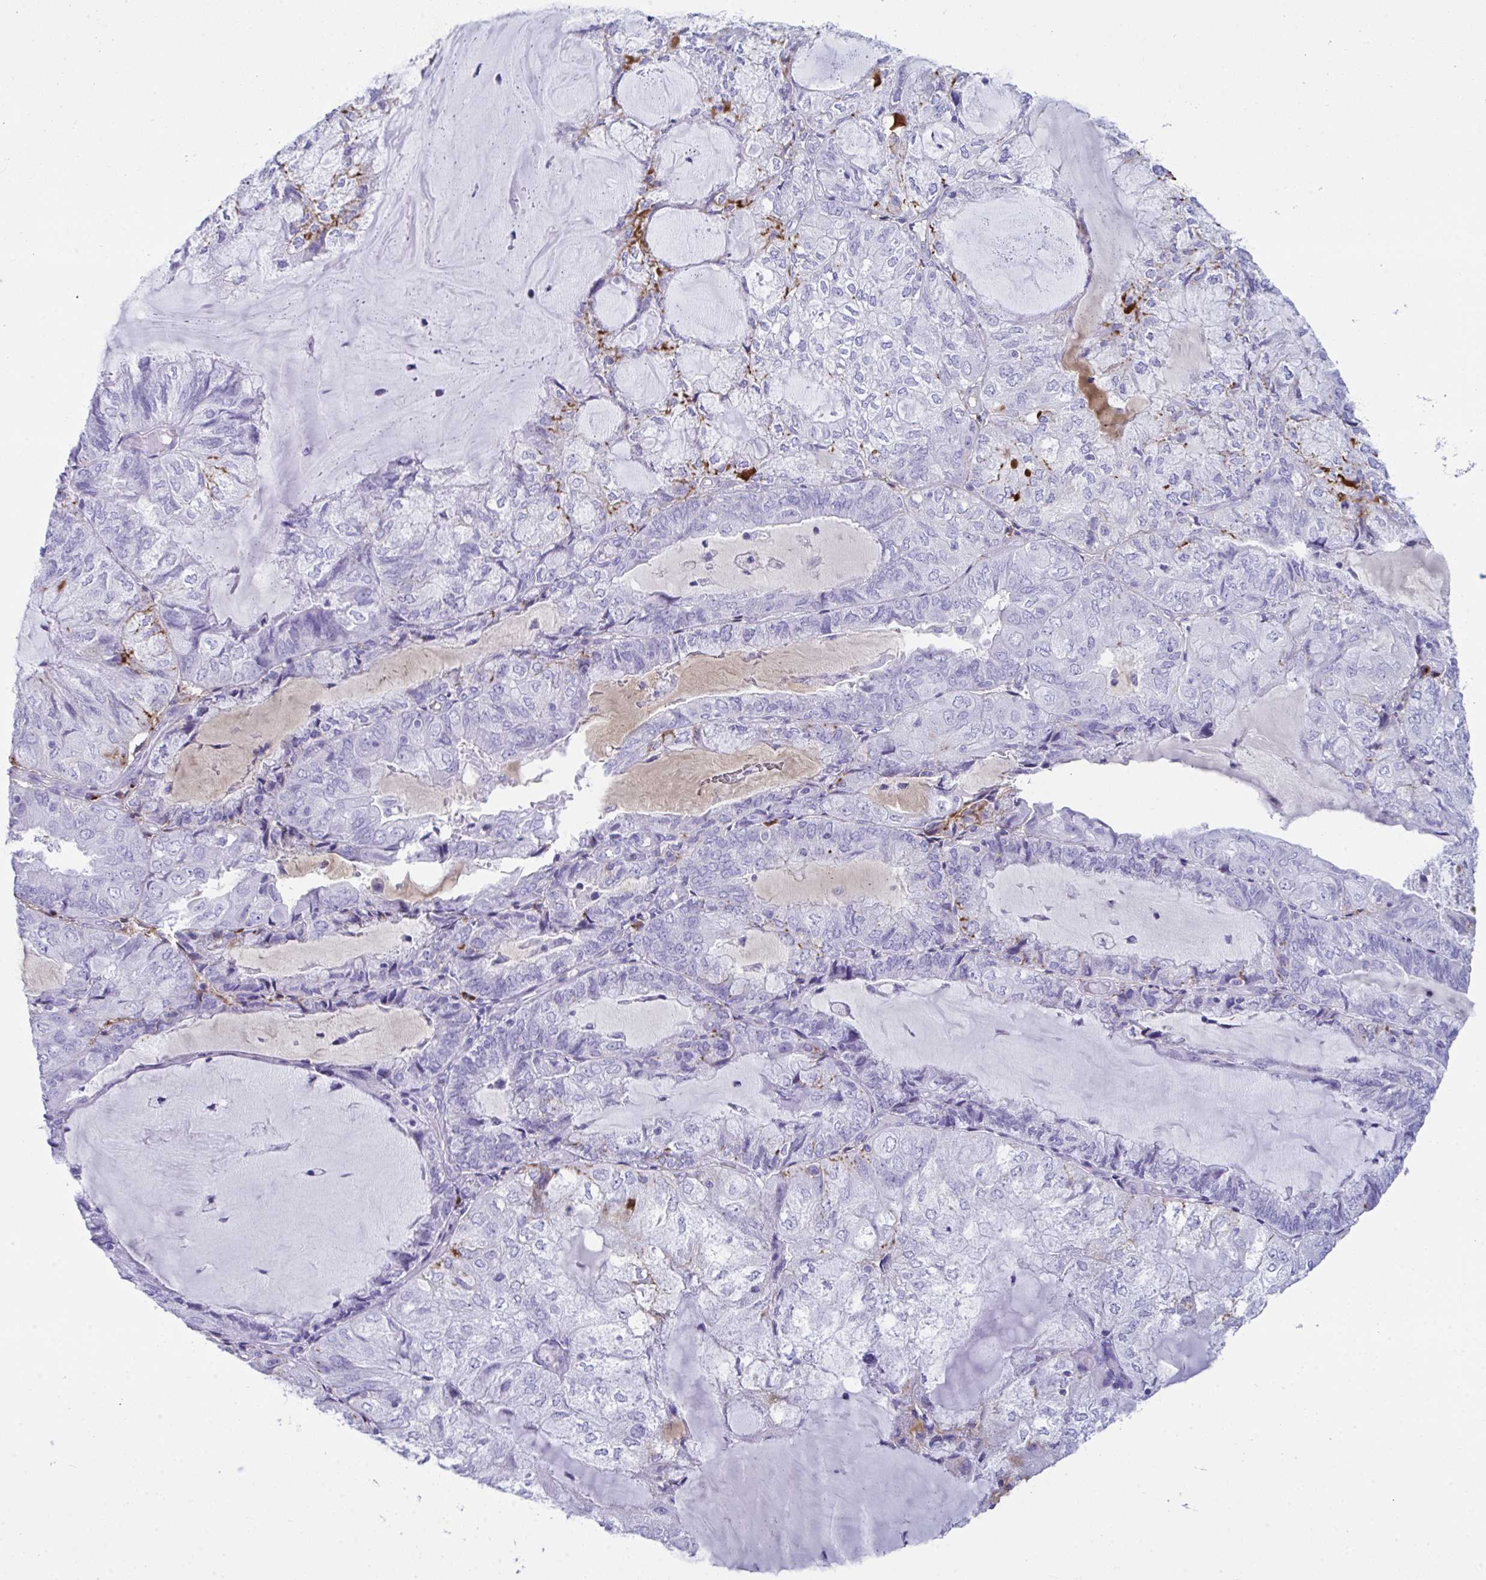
{"staining": {"intensity": "negative", "quantity": "none", "location": "none"}, "tissue": "endometrial cancer", "cell_type": "Tumor cells", "image_type": "cancer", "snomed": [{"axis": "morphology", "description": "Adenocarcinoma, NOS"}, {"axis": "topography", "description": "Endometrium"}], "caption": "This is an immunohistochemistry (IHC) histopathology image of human endometrial adenocarcinoma. There is no staining in tumor cells.", "gene": "JCHAIN", "patient": {"sex": "female", "age": 81}}